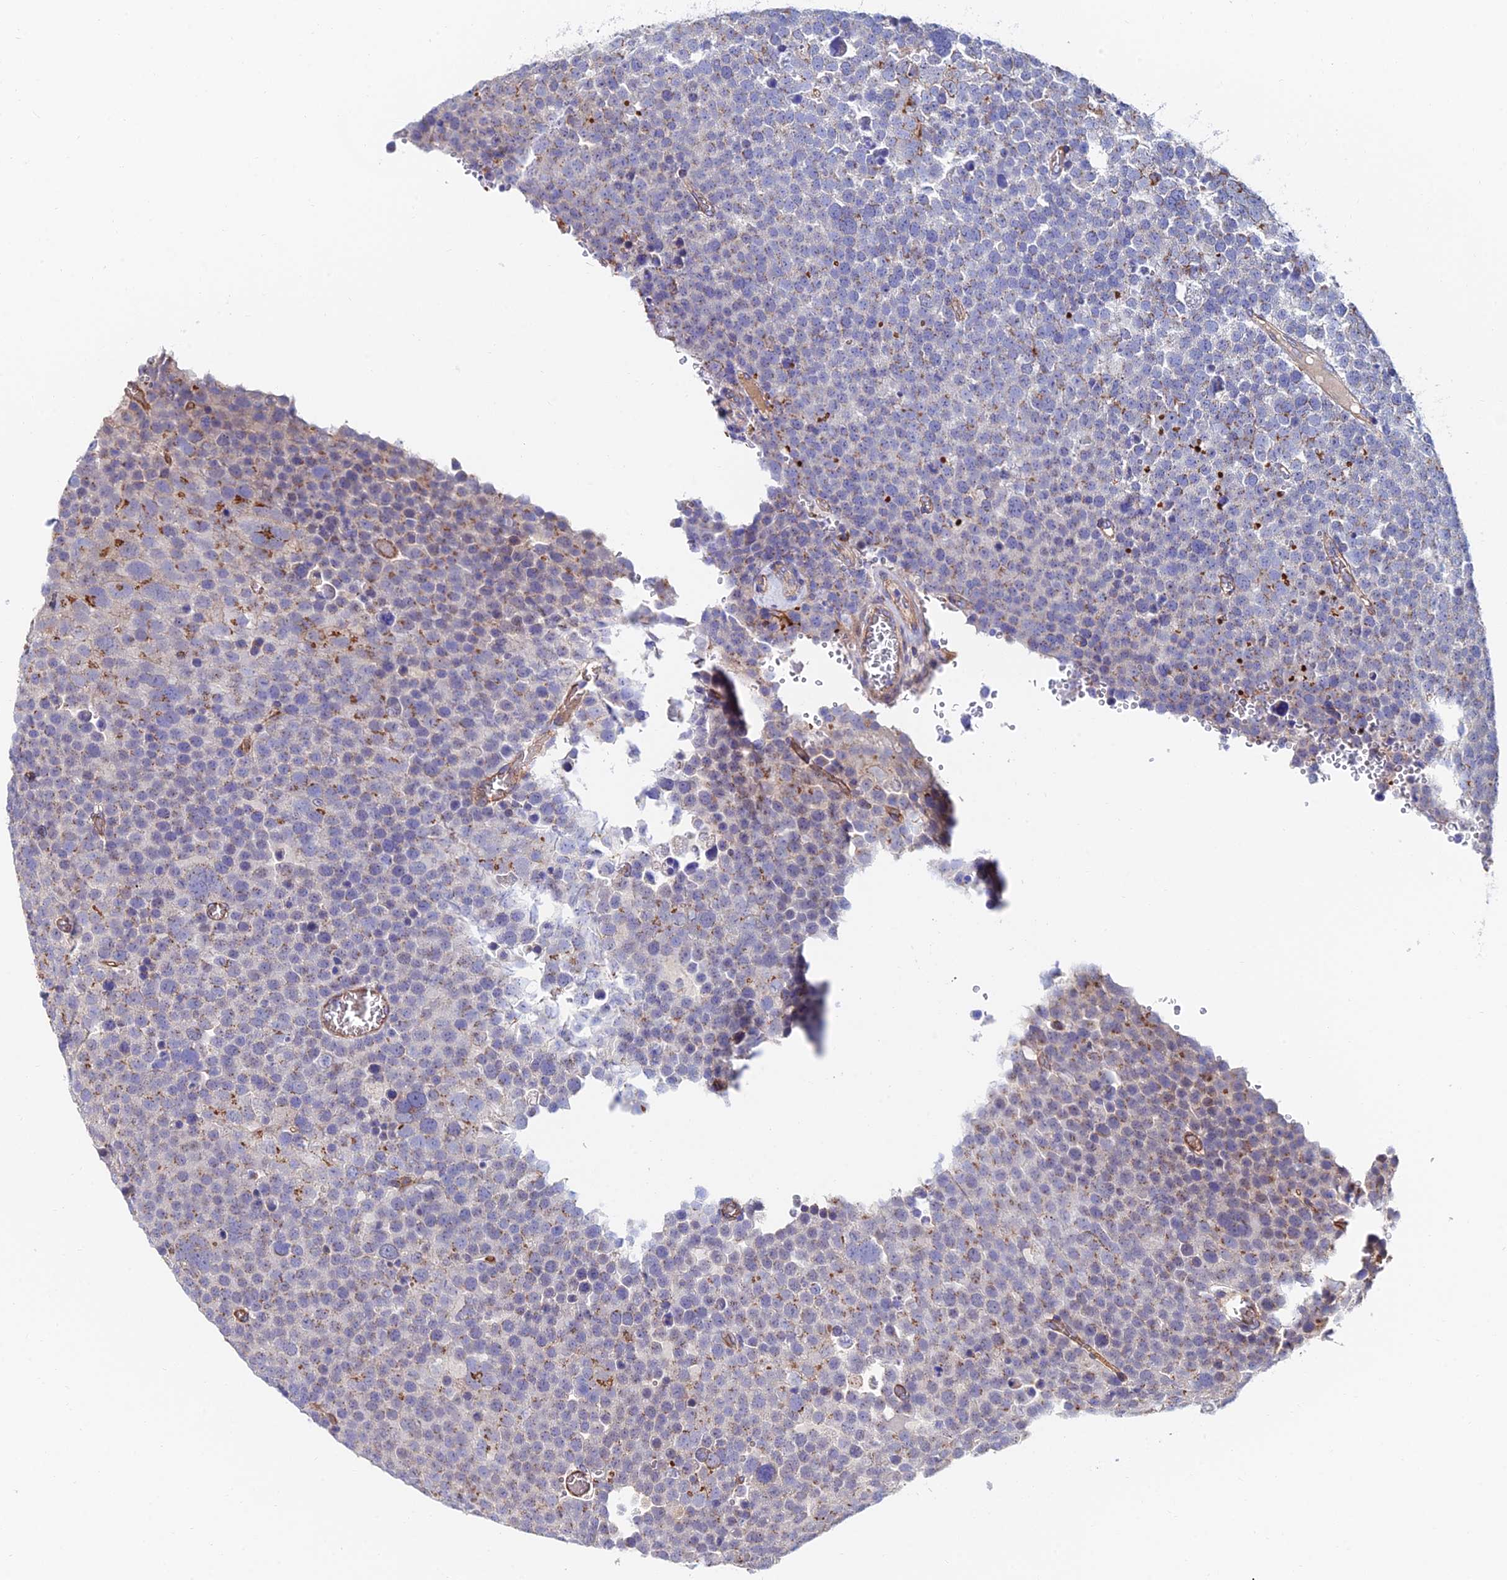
{"staining": {"intensity": "moderate", "quantity": "<25%", "location": "cytoplasmic/membranous"}, "tissue": "testis cancer", "cell_type": "Tumor cells", "image_type": "cancer", "snomed": [{"axis": "morphology", "description": "Seminoma, NOS"}, {"axis": "topography", "description": "Testis"}], "caption": "This micrograph reveals testis cancer stained with immunohistochemistry to label a protein in brown. The cytoplasmic/membranous of tumor cells show moderate positivity for the protein. Nuclei are counter-stained blue.", "gene": "ADGRF3", "patient": {"sex": "male", "age": 71}}